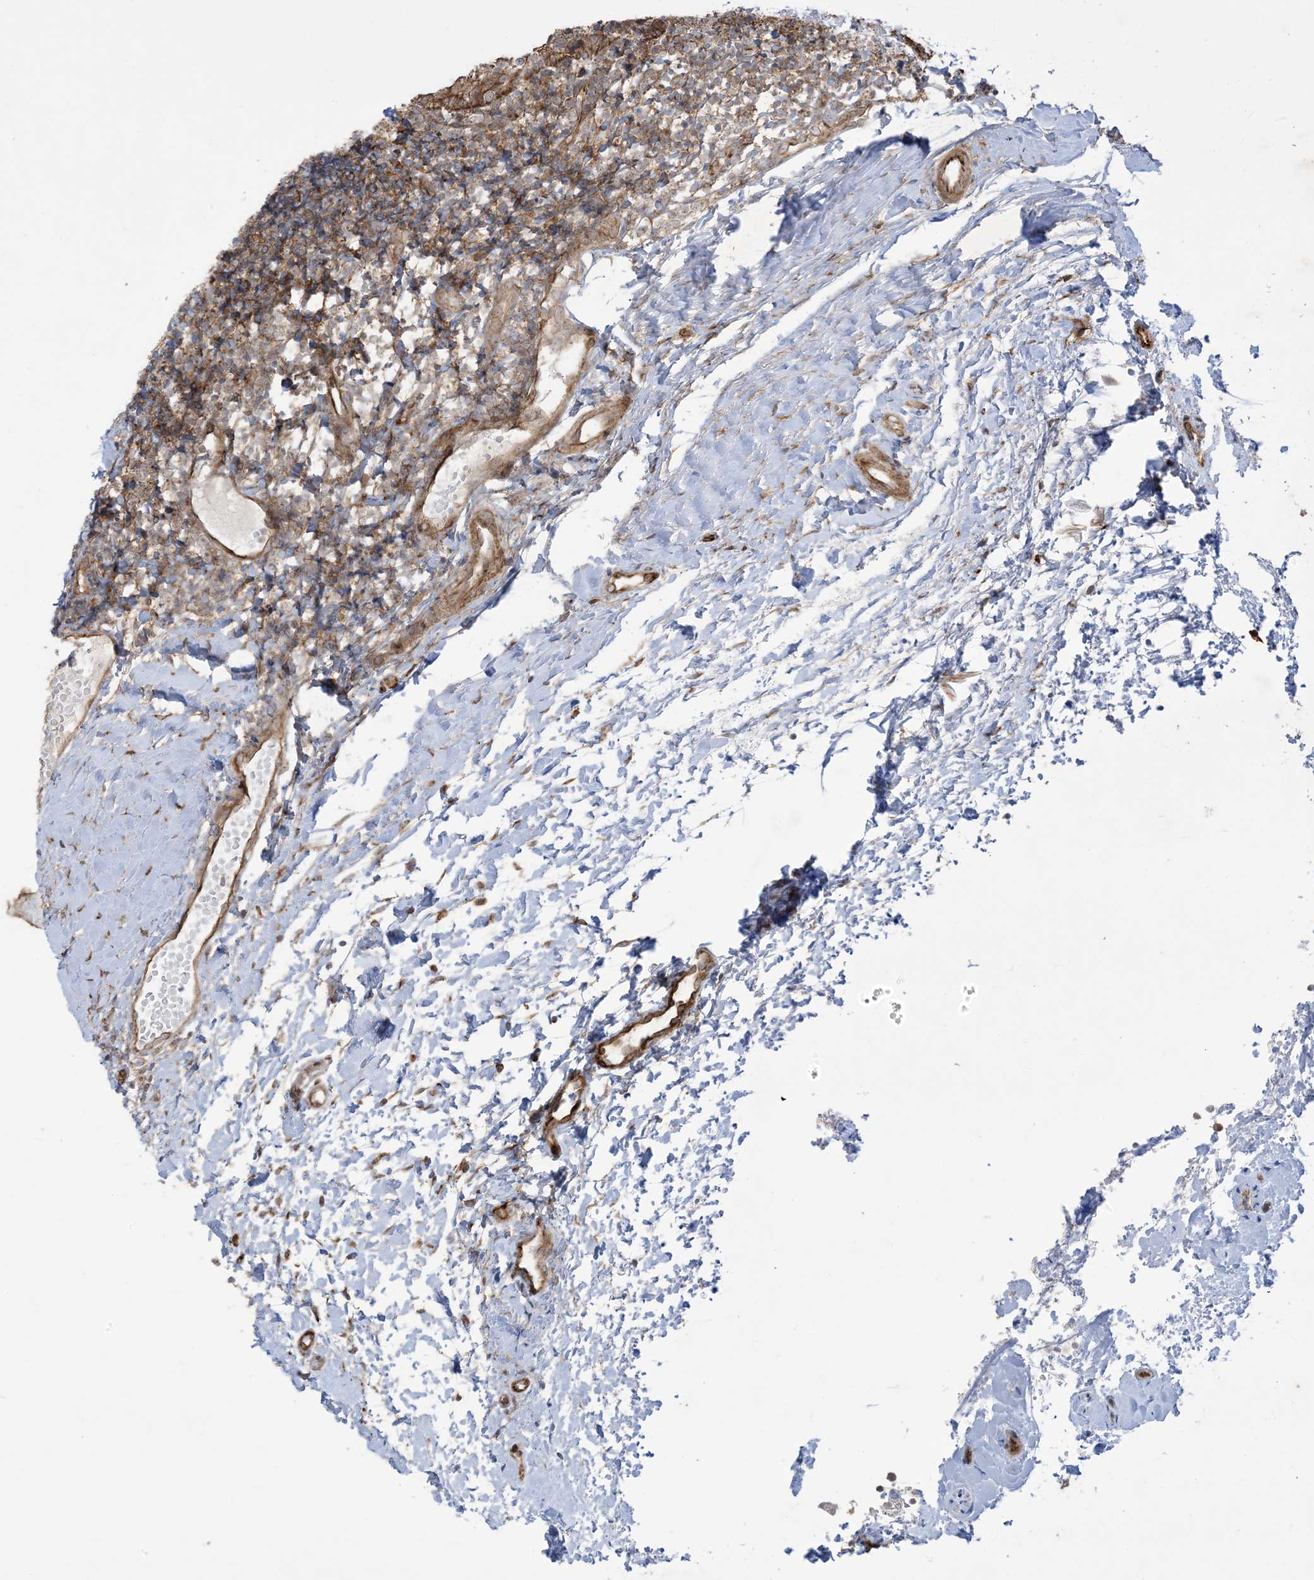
{"staining": {"intensity": "weak", "quantity": "<25%", "location": "cytoplasmic/membranous"}, "tissue": "tonsil", "cell_type": "Germinal center cells", "image_type": "normal", "snomed": [{"axis": "morphology", "description": "Normal tissue, NOS"}, {"axis": "topography", "description": "Tonsil"}], "caption": "The histopathology image shows no significant expression in germinal center cells of tonsil.", "gene": "SOGA3", "patient": {"sex": "female", "age": 19}}